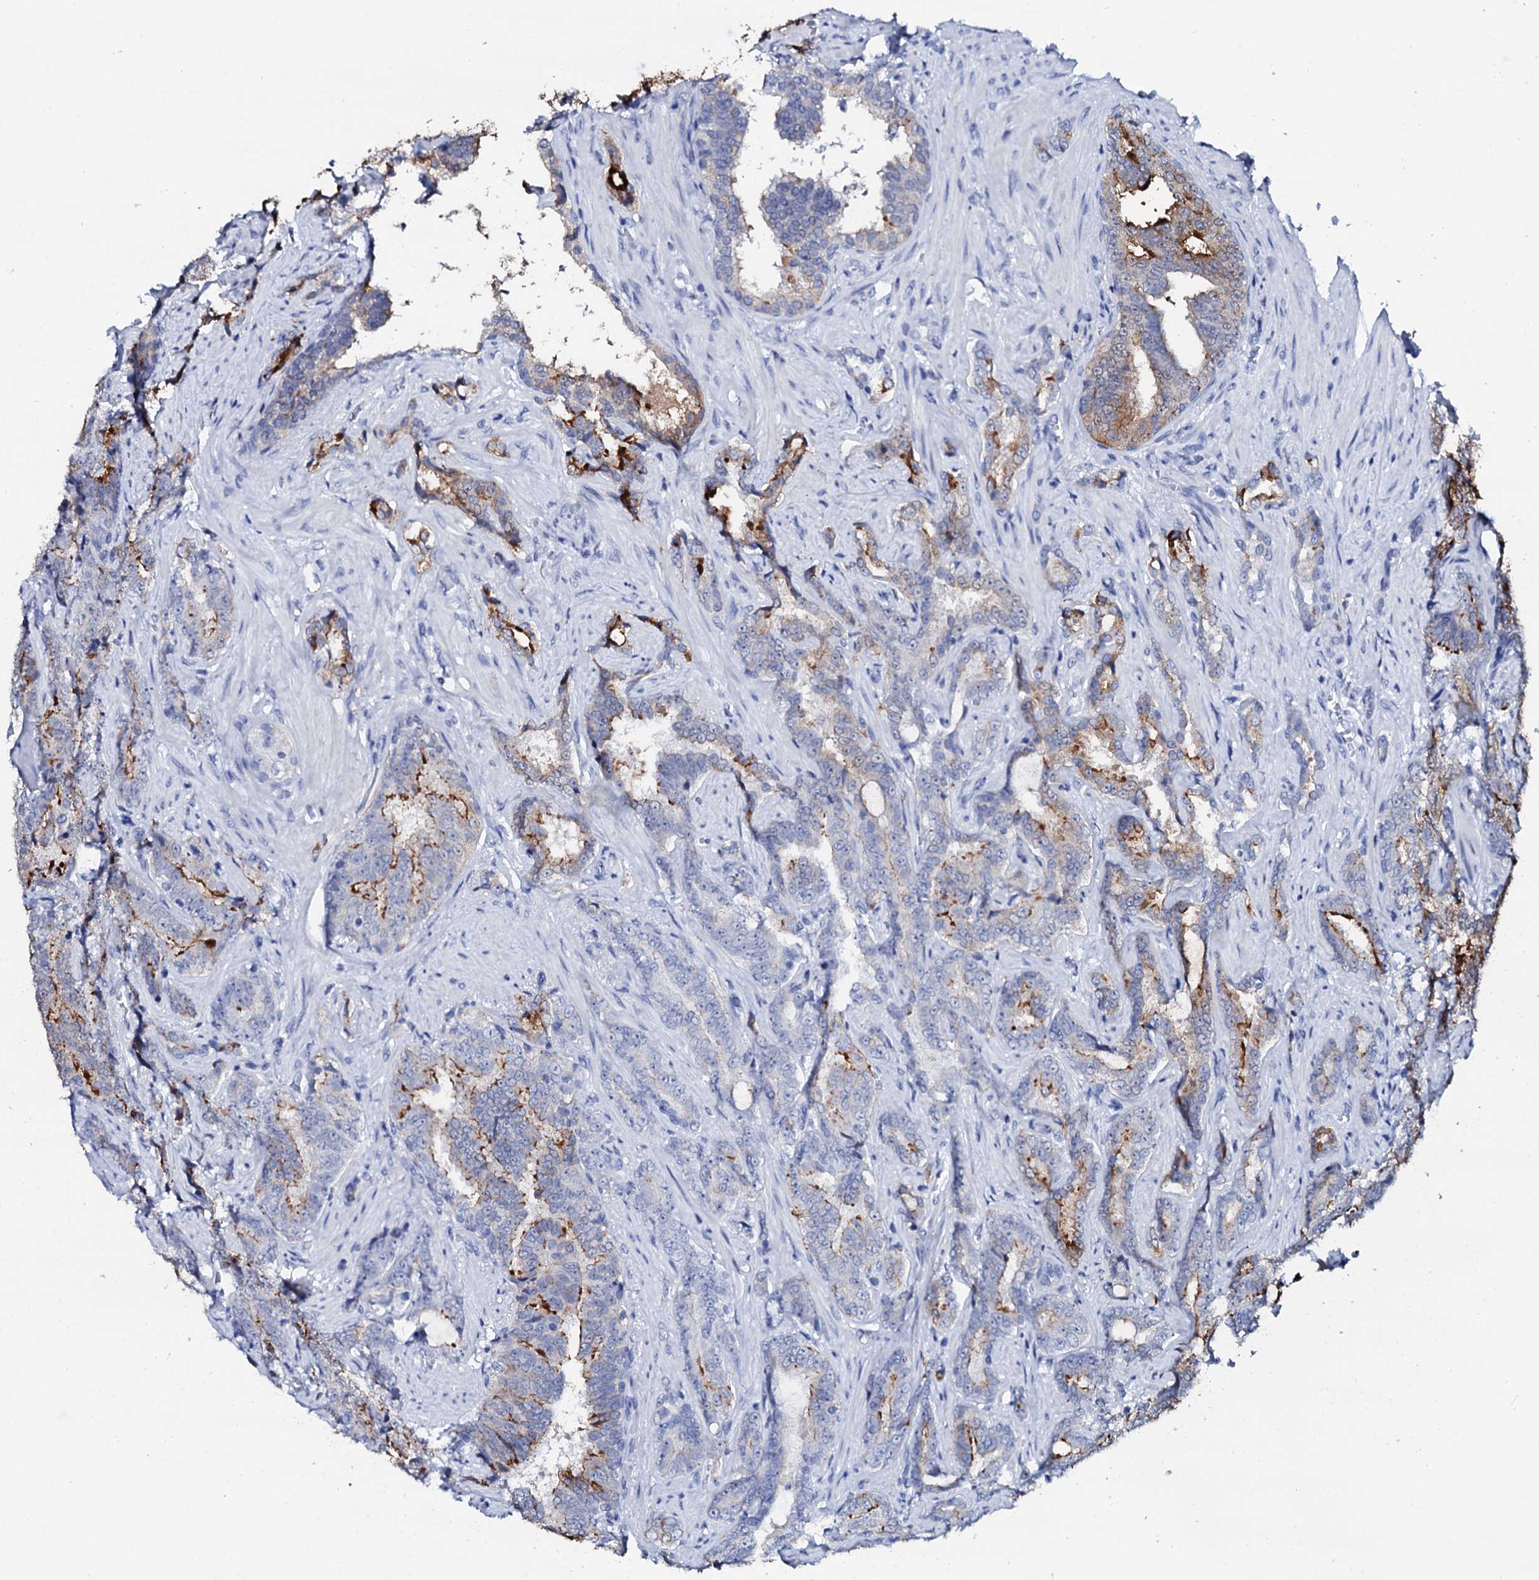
{"staining": {"intensity": "strong", "quantity": "25%-75%", "location": "cytoplasmic/membranous"}, "tissue": "prostate cancer", "cell_type": "Tumor cells", "image_type": "cancer", "snomed": [{"axis": "morphology", "description": "Adenocarcinoma, High grade"}, {"axis": "topography", "description": "Prostate and seminal vesicle, NOS"}], "caption": "Immunohistochemistry (IHC) micrograph of human prostate cancer stained for a protein (brown), which shows high levels of strong cytoplasmic/membranous positivity in about 25%-75% of tumor cells.", "gene": "SPATA19", "patient": {"sex": "male", "age": 67}}